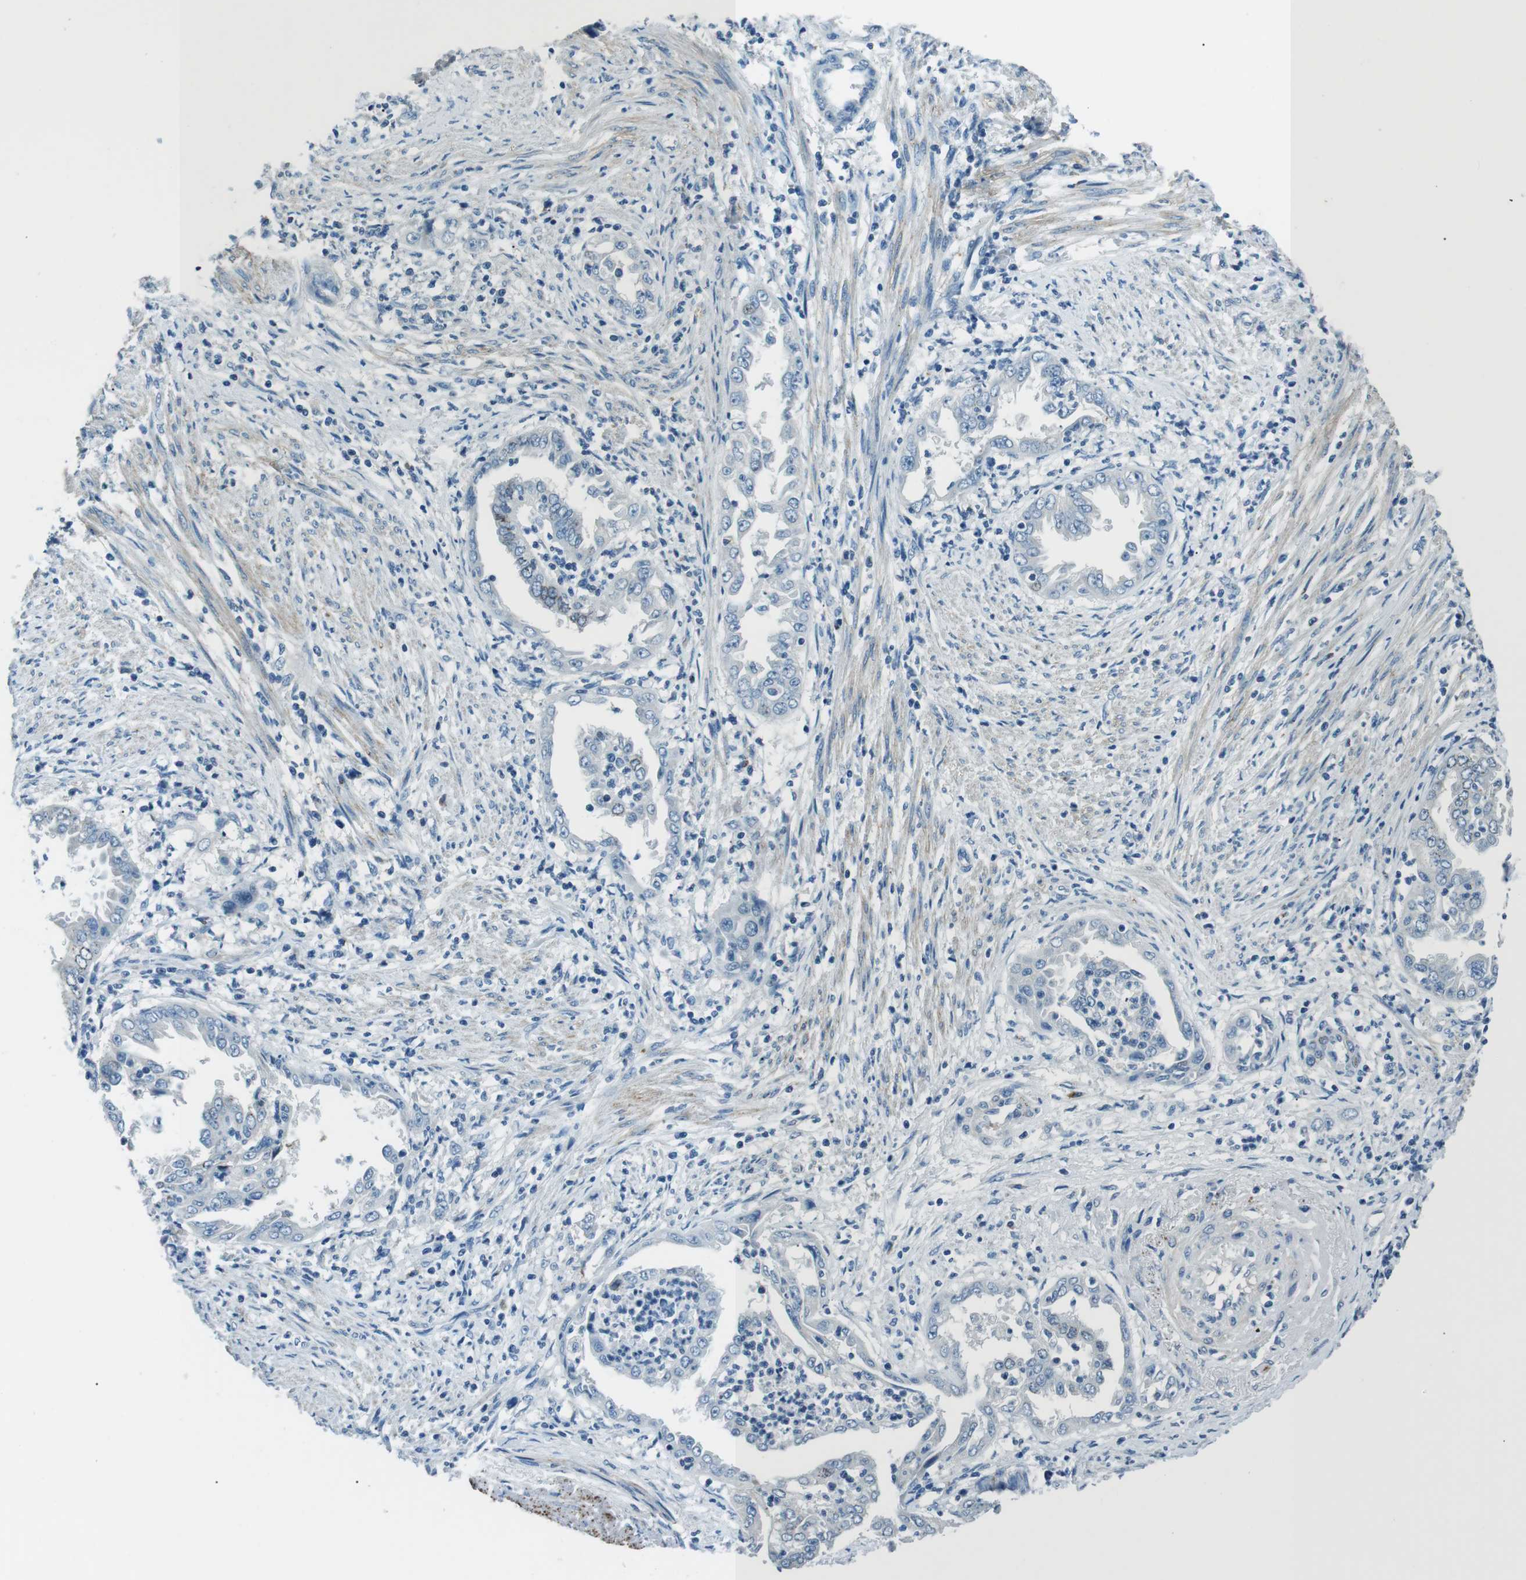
{"staining": {"intensity": "negative", "quantity": "none", "location": "none"}, "tissue": "endometrial cancer", "cell_type": "Tumor cells", "image_type": "cancer", "snomed": [{"axis": "morphology", "description": "Adenocarcinoma, NOS"}, {"axis": "topography", "description": "Endometrium"}], "caption": "This photomicrograph is of adenocarcinoma (endometrial) stained with immunohistochemistry (IHC) to label a protein in brown with the nuclei are counter-stained blue. There is no staining in tumor cells.", "gene": "ST6GAL1", "patient": {"sex": "female", "age": 85}}